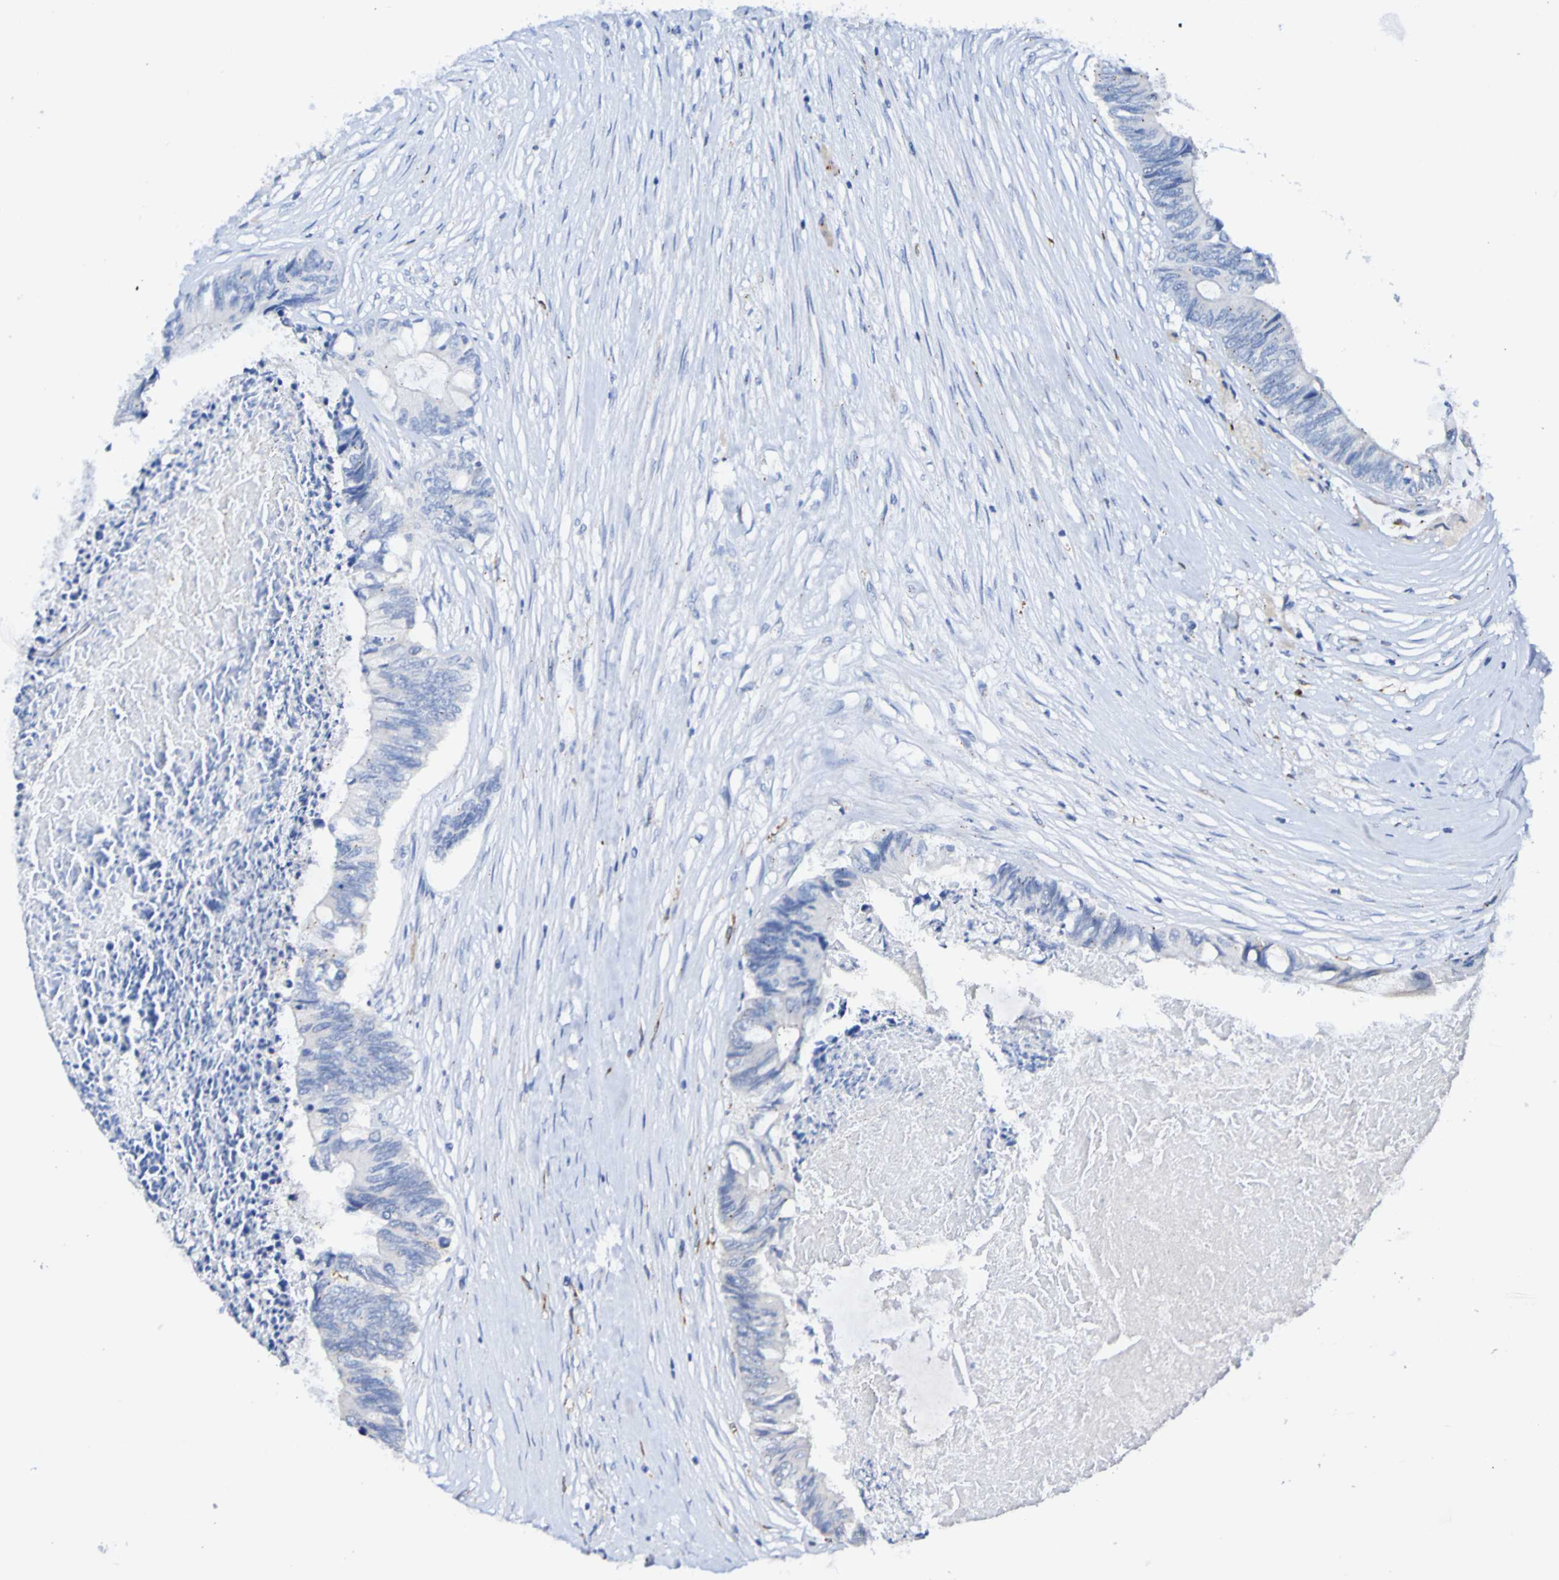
{"staining": {"intensity": "negative", "quantity": "none", "location": "none"}, "tissue": "colorectal cancer", "cell_type": "Tumor cells", "image_type": "cancer", "snomed": [{"axis": "morphology", "description": "Adenocarcinoma, NOS"}, {"axis": "topography", "description": "Rectum"}], "caption": "Tumor cells are negative for protein expression in human colorectal cancer (adenocarcinoma).", "gene": "SEZ6", "patient": {"sex": "male", "age": 63}}